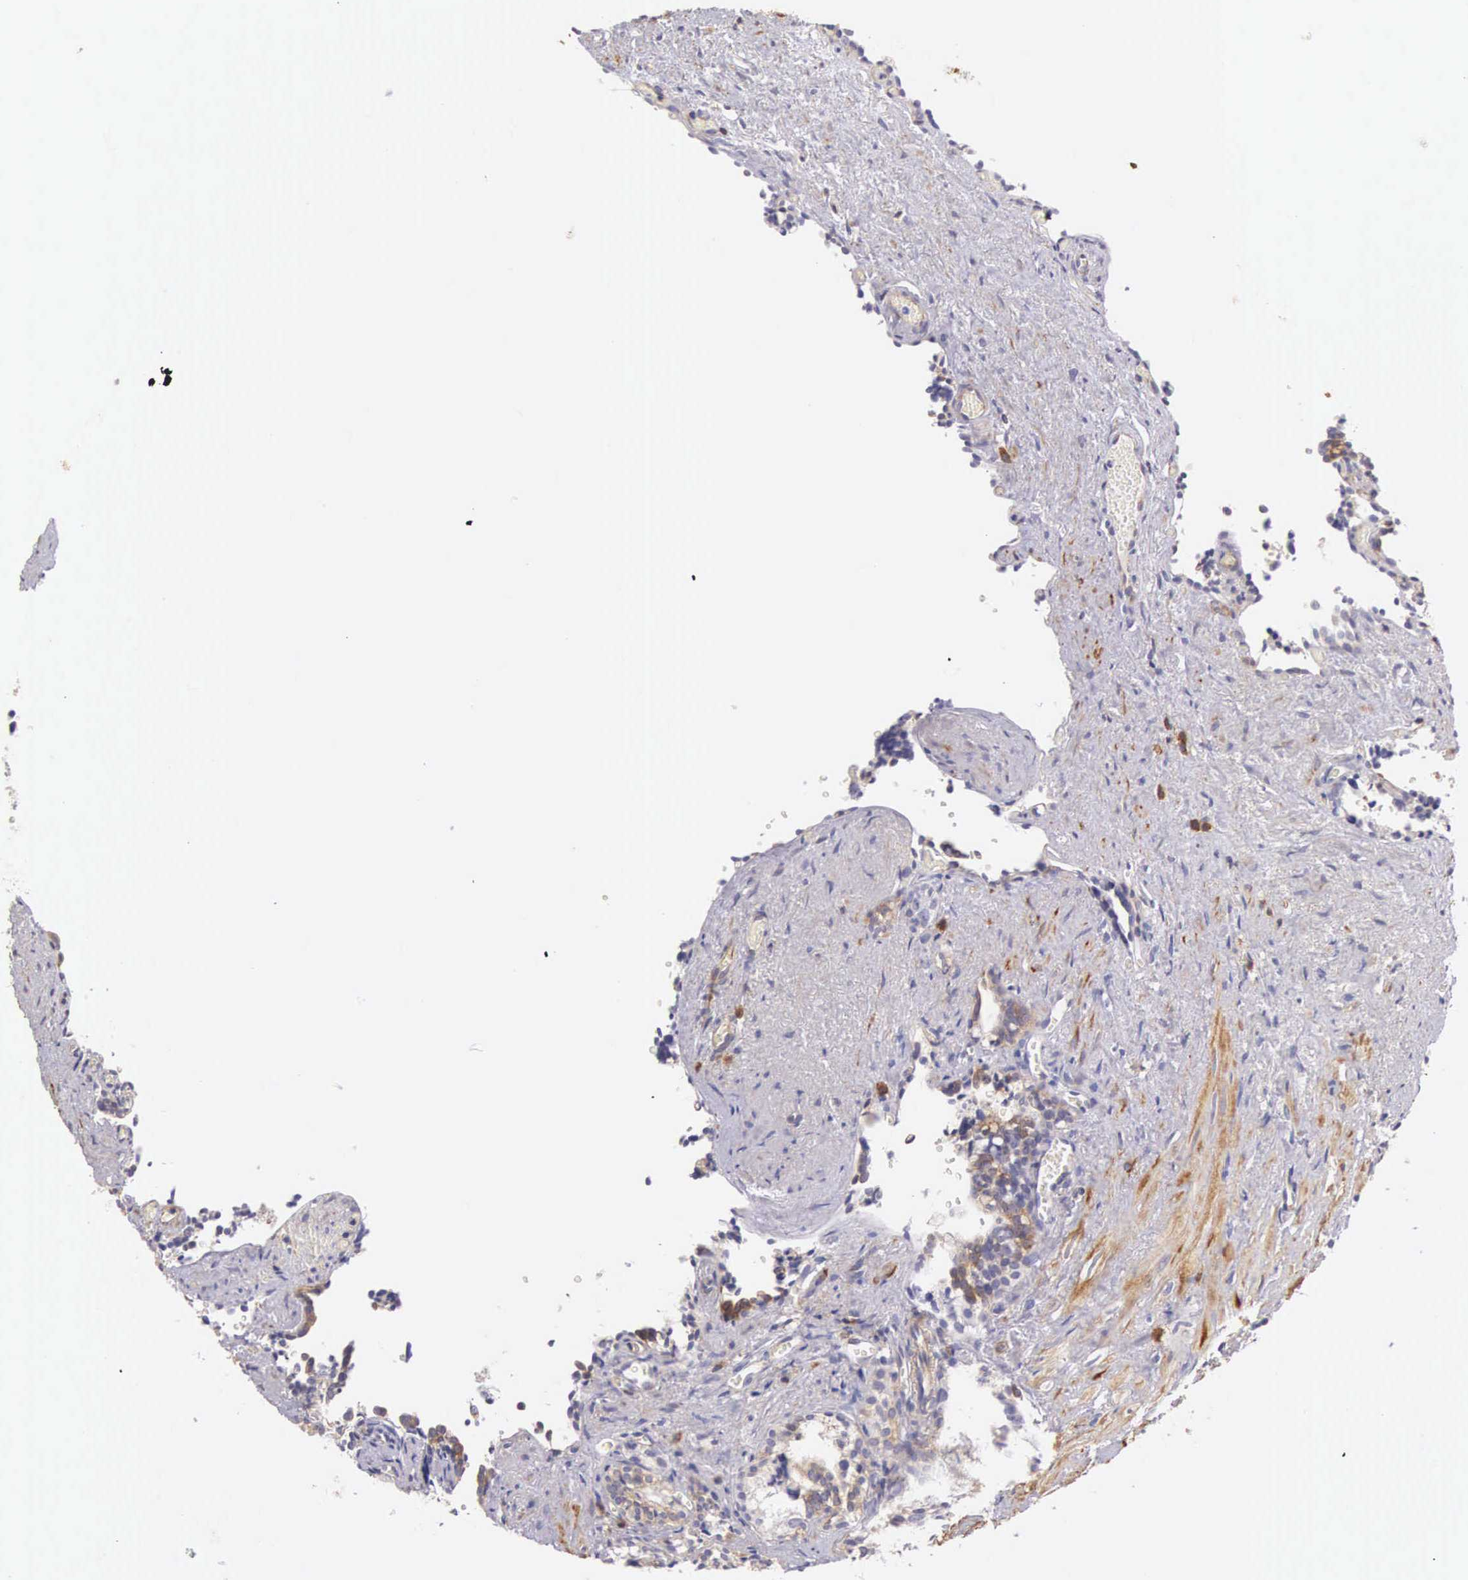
{"staining": {"intensity": "negative", "quantity": "none", "location": "none"}, "tissue": "seminal vesicle", "cell_type": "Glandular cells", "image_type": "normal", "snomed": [{"axis": "morphology", "description": "Normal tissue, NOS"}, {"axis": "topography", "description": "Seminal veicle"}], "caption": "The micrograph displays no significant positivity in glandular cells of seminal vesicle. (DAB (3,3'-diaminobenzidine) IHC with hematoxylin counter stain).", "gene": "OSBPL3", "patient": {"sex": "male", "age": 60}}